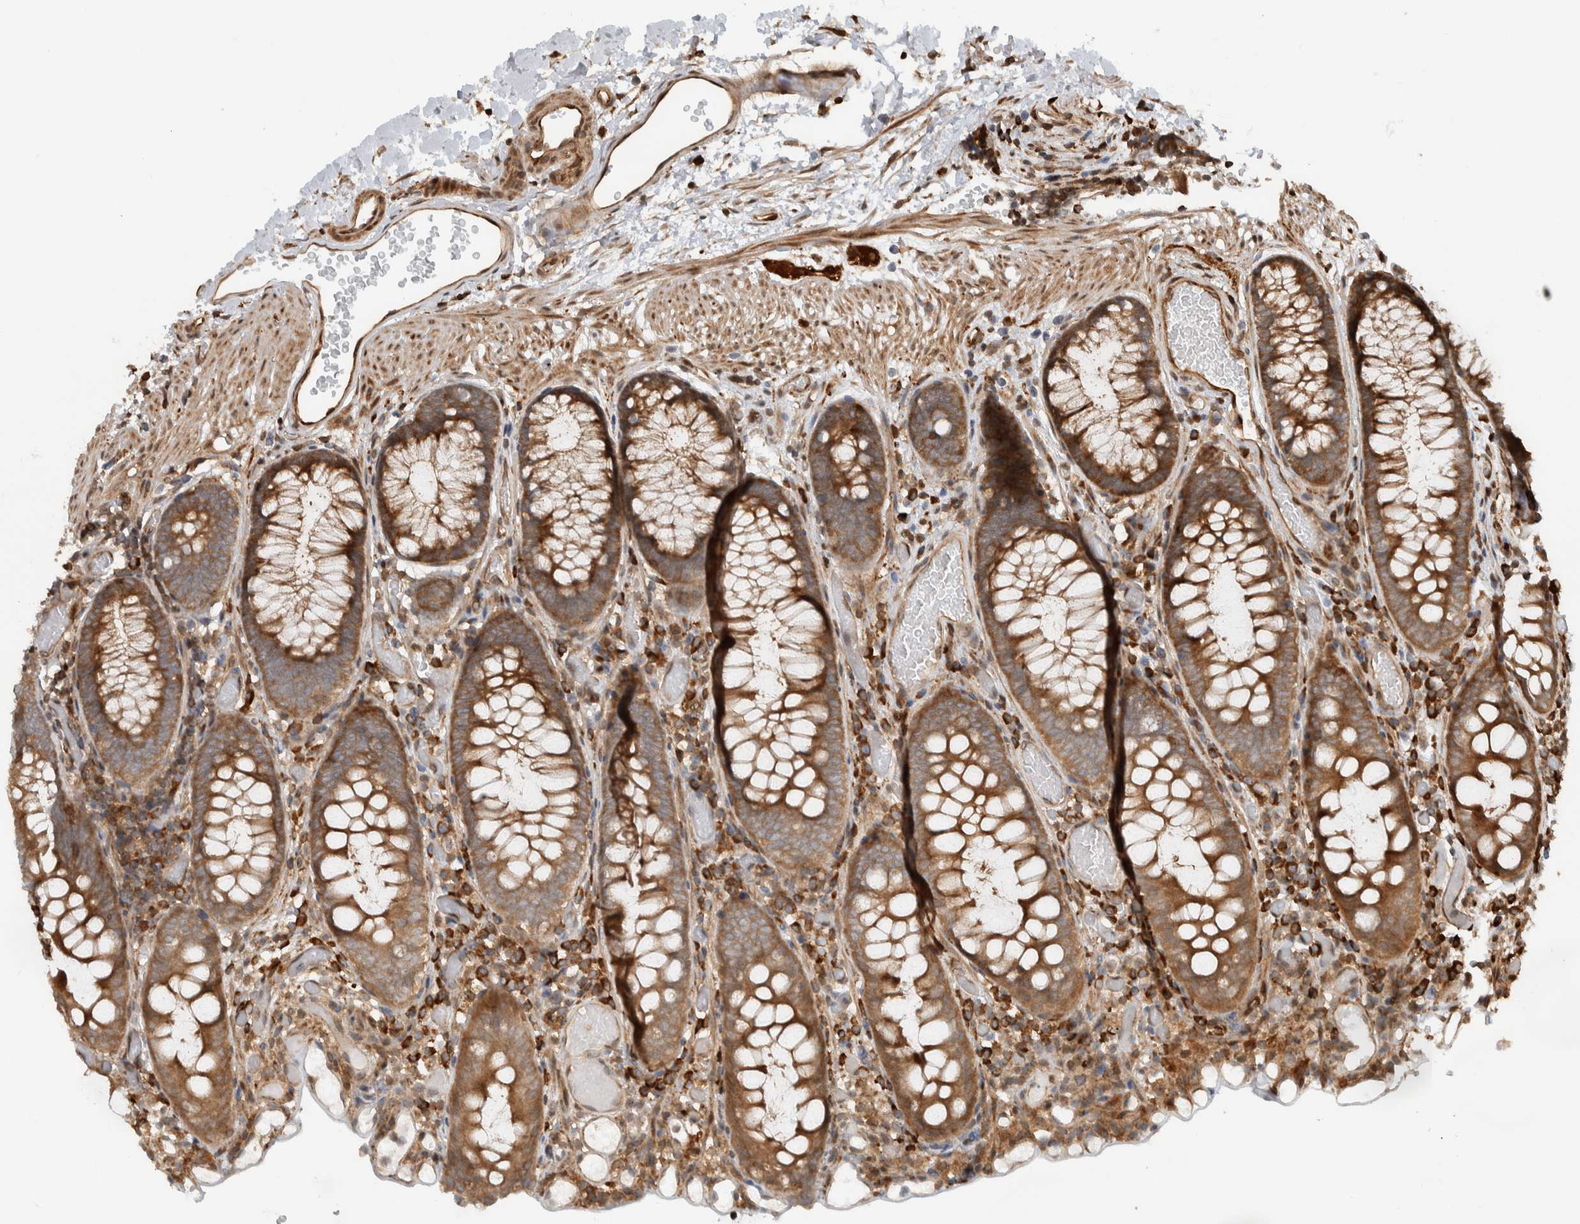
{"staining": {"intensity": "strong", "quantity": ">75%", "location": "cytoplasmic/membranous"}, "tissue": "colon", "cell_type": "Endothelial cells", "image_type": "normal", "snomed": [{"axis": "morphology", "description": "Normal tissue, NOS"}, {"axis": "topography", "description": "Colon"}], "caption": "IHC histopathology image of benign colon: human colon stained using IHC displays high levels of strong protein expression localized specifically in the cytoplasmic/membranous of endothelial cells, appearing as a cytoplasmic/membranous brown color.", "gene": "CNTROB", "patient": {"sex": "male", "age": 14}}